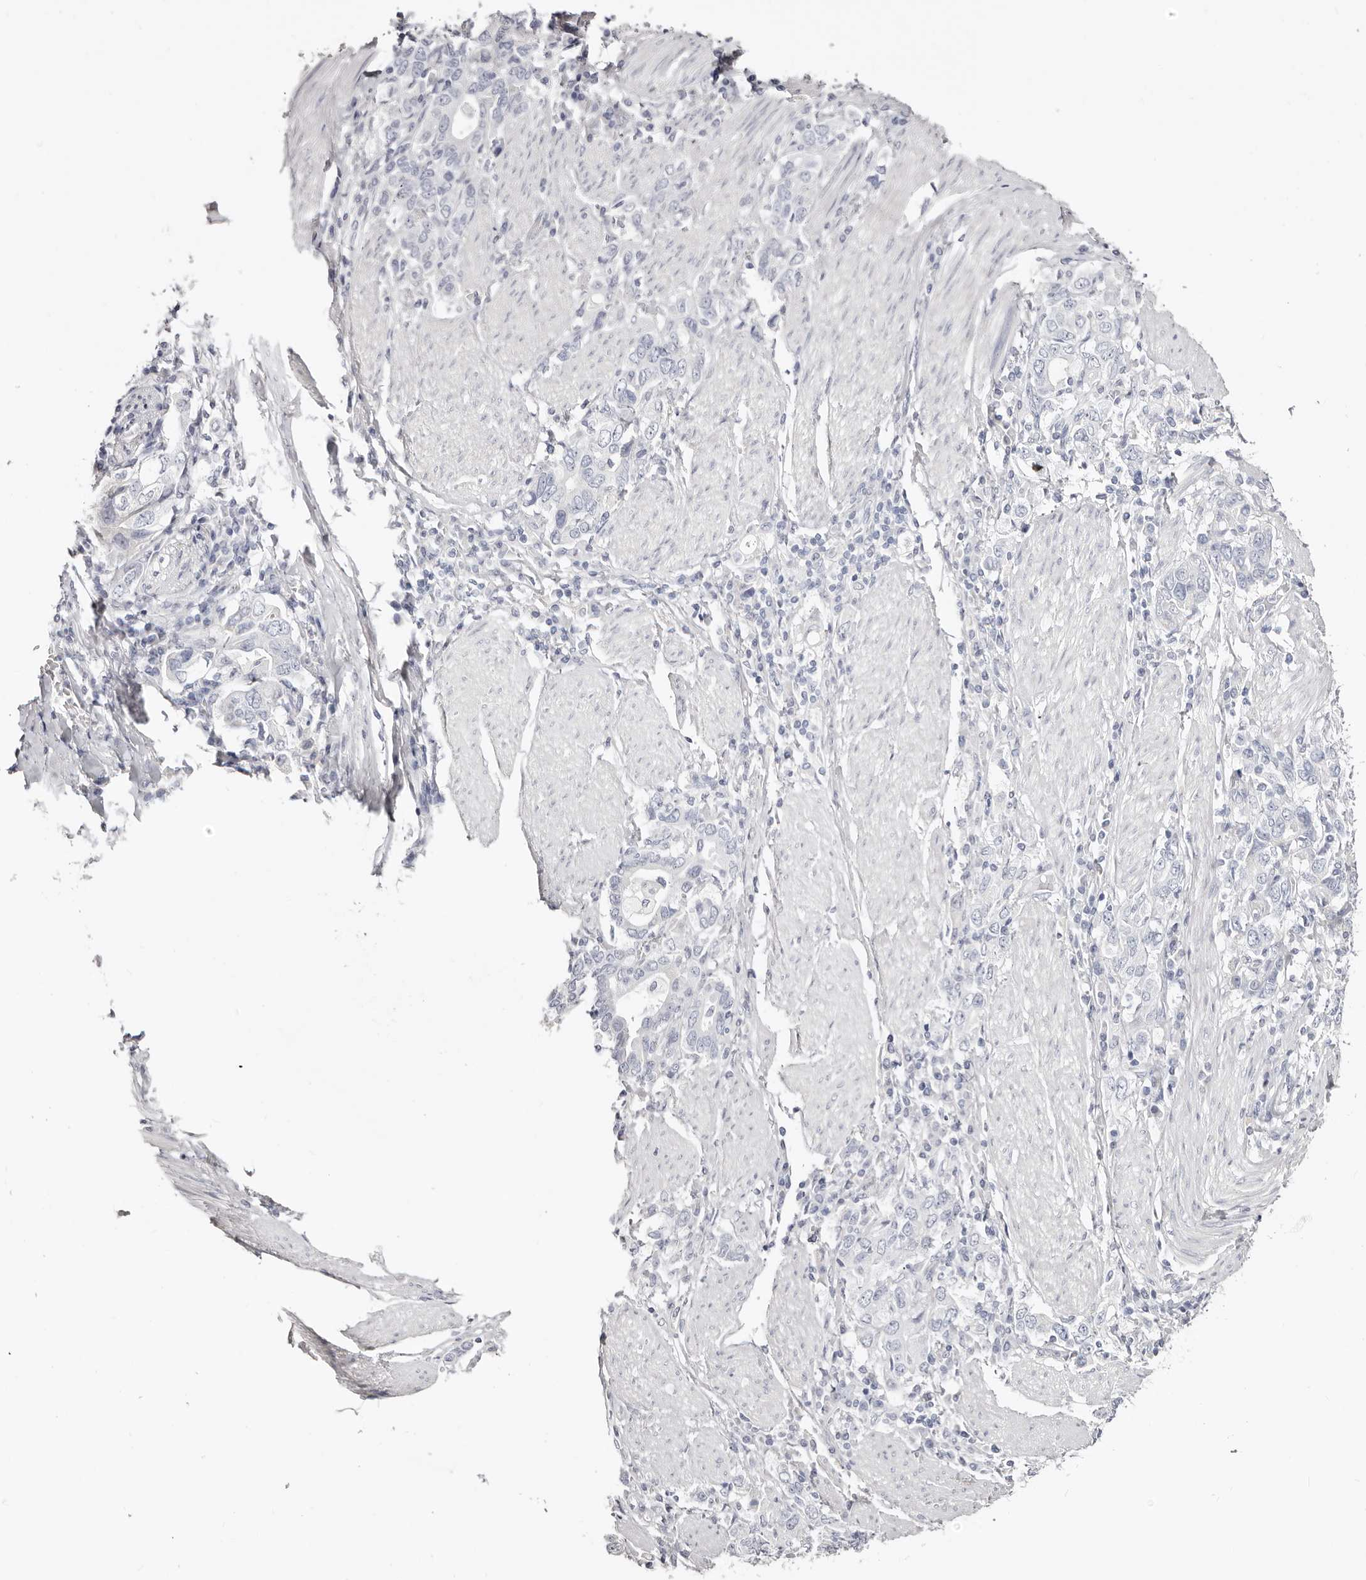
{"staining": {"intensity": "negative", "quantity": "none", "location": "none"}, "tissue": "stomach cancer", "cell_type": "Tumor cells", "image_type": "cancer", "snomed": [{"axis": "morphology", "description": "Adenocarcinoma, NOS"}, {"axis": "topography", "description": "Stomach, upper"}], "caption": "Immunohistochemical staining of human stomach adenocarcinoma reveals no significant staining in tumor cells.", "gene": "AKNAD1", "patient": {"sex": "male", "age": 62}}